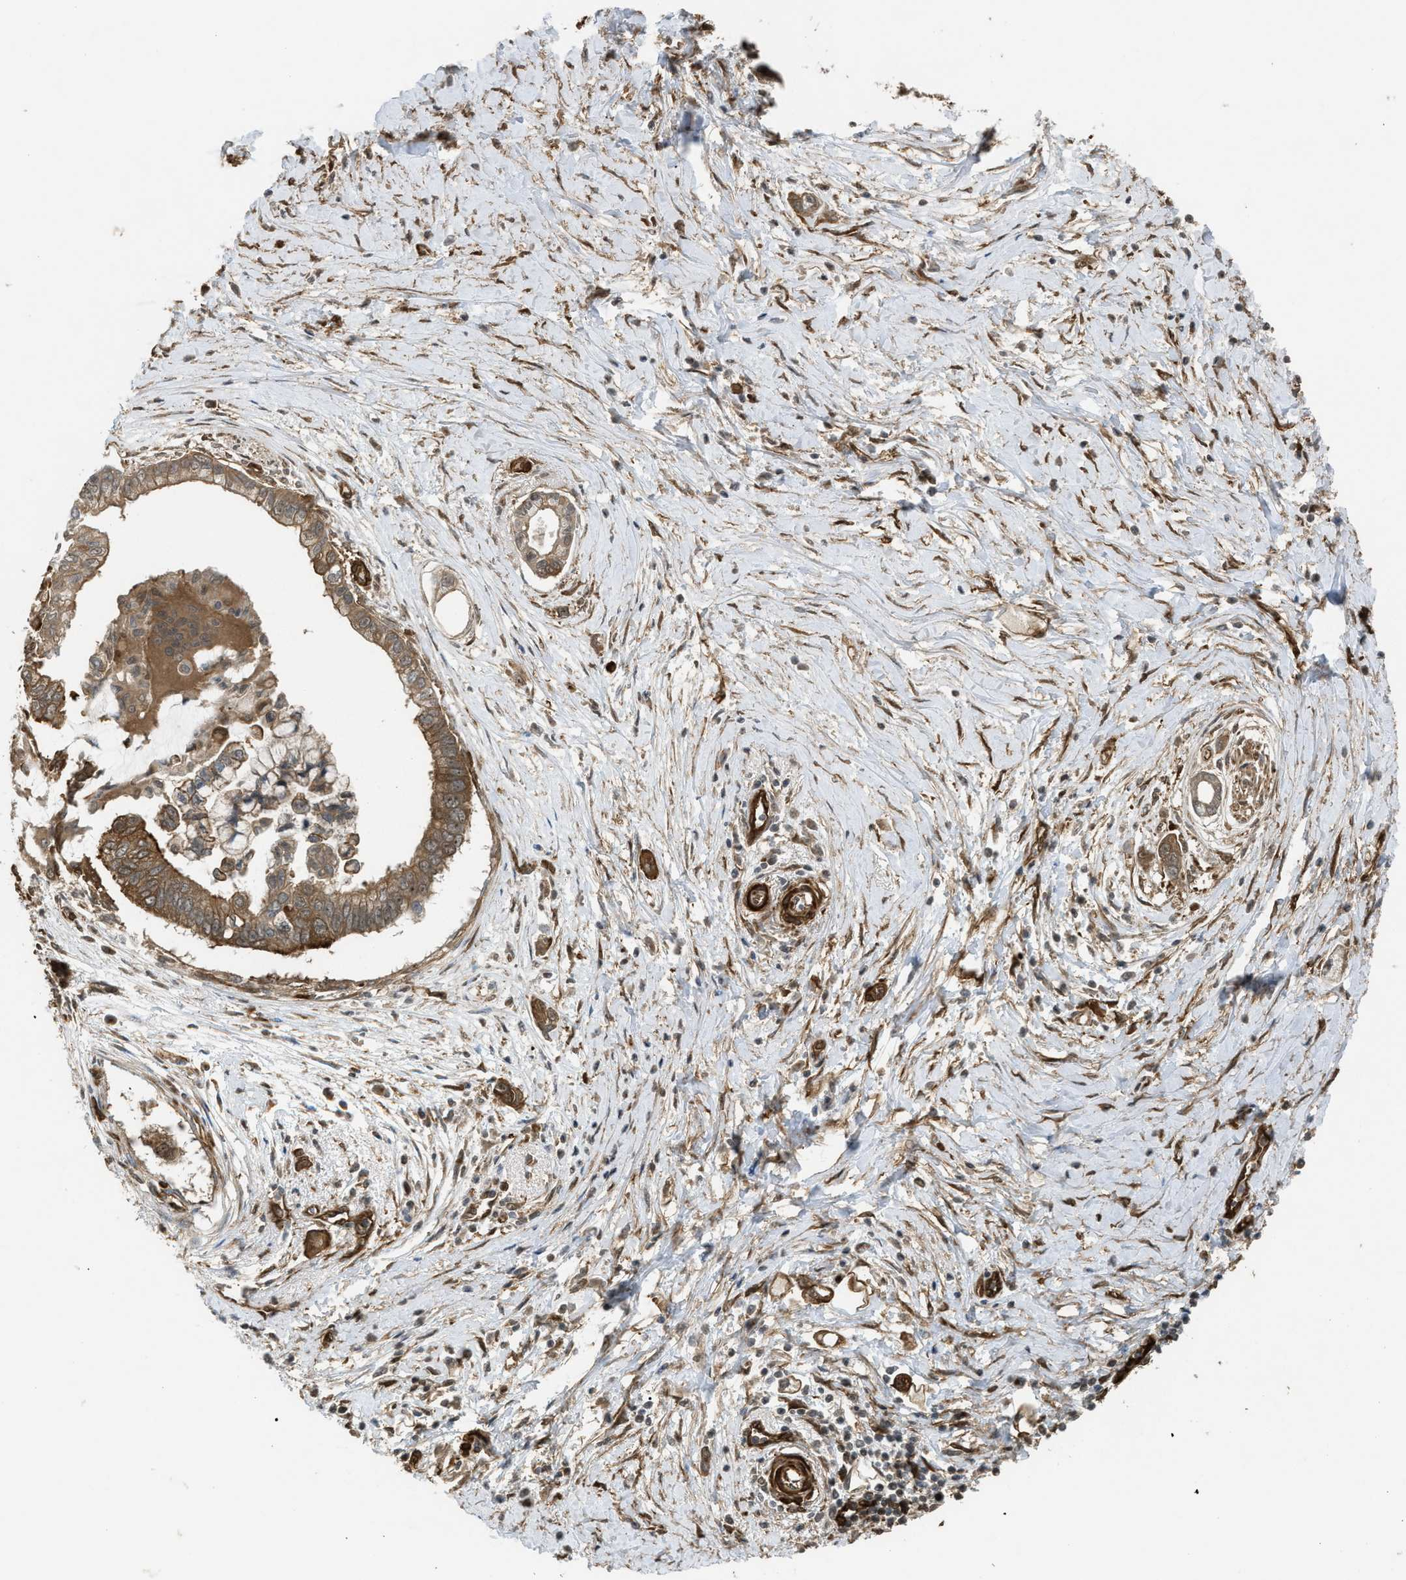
{"staining": {"intensity": "moderate", "quantity": ">75%", "location": "cytoplasmic/membranous"}, "tissue": "pancreatic cancer", "cell_type": "Tumor cells", "image_type": "cancer", "snomed": [{"axis": "morphology", "description": "Adenocarcinoma, NOS"}, {"axis": "topography", "description": "Pancreas"}], "caption": "Pancreatic cancer stained for a protein (brown) exhibits moderate cytoplasmic/membranous positive expression in about >75% of tumor cells.", "gene": "BAG3", "patient": {"sex": "male", "age": 59}}